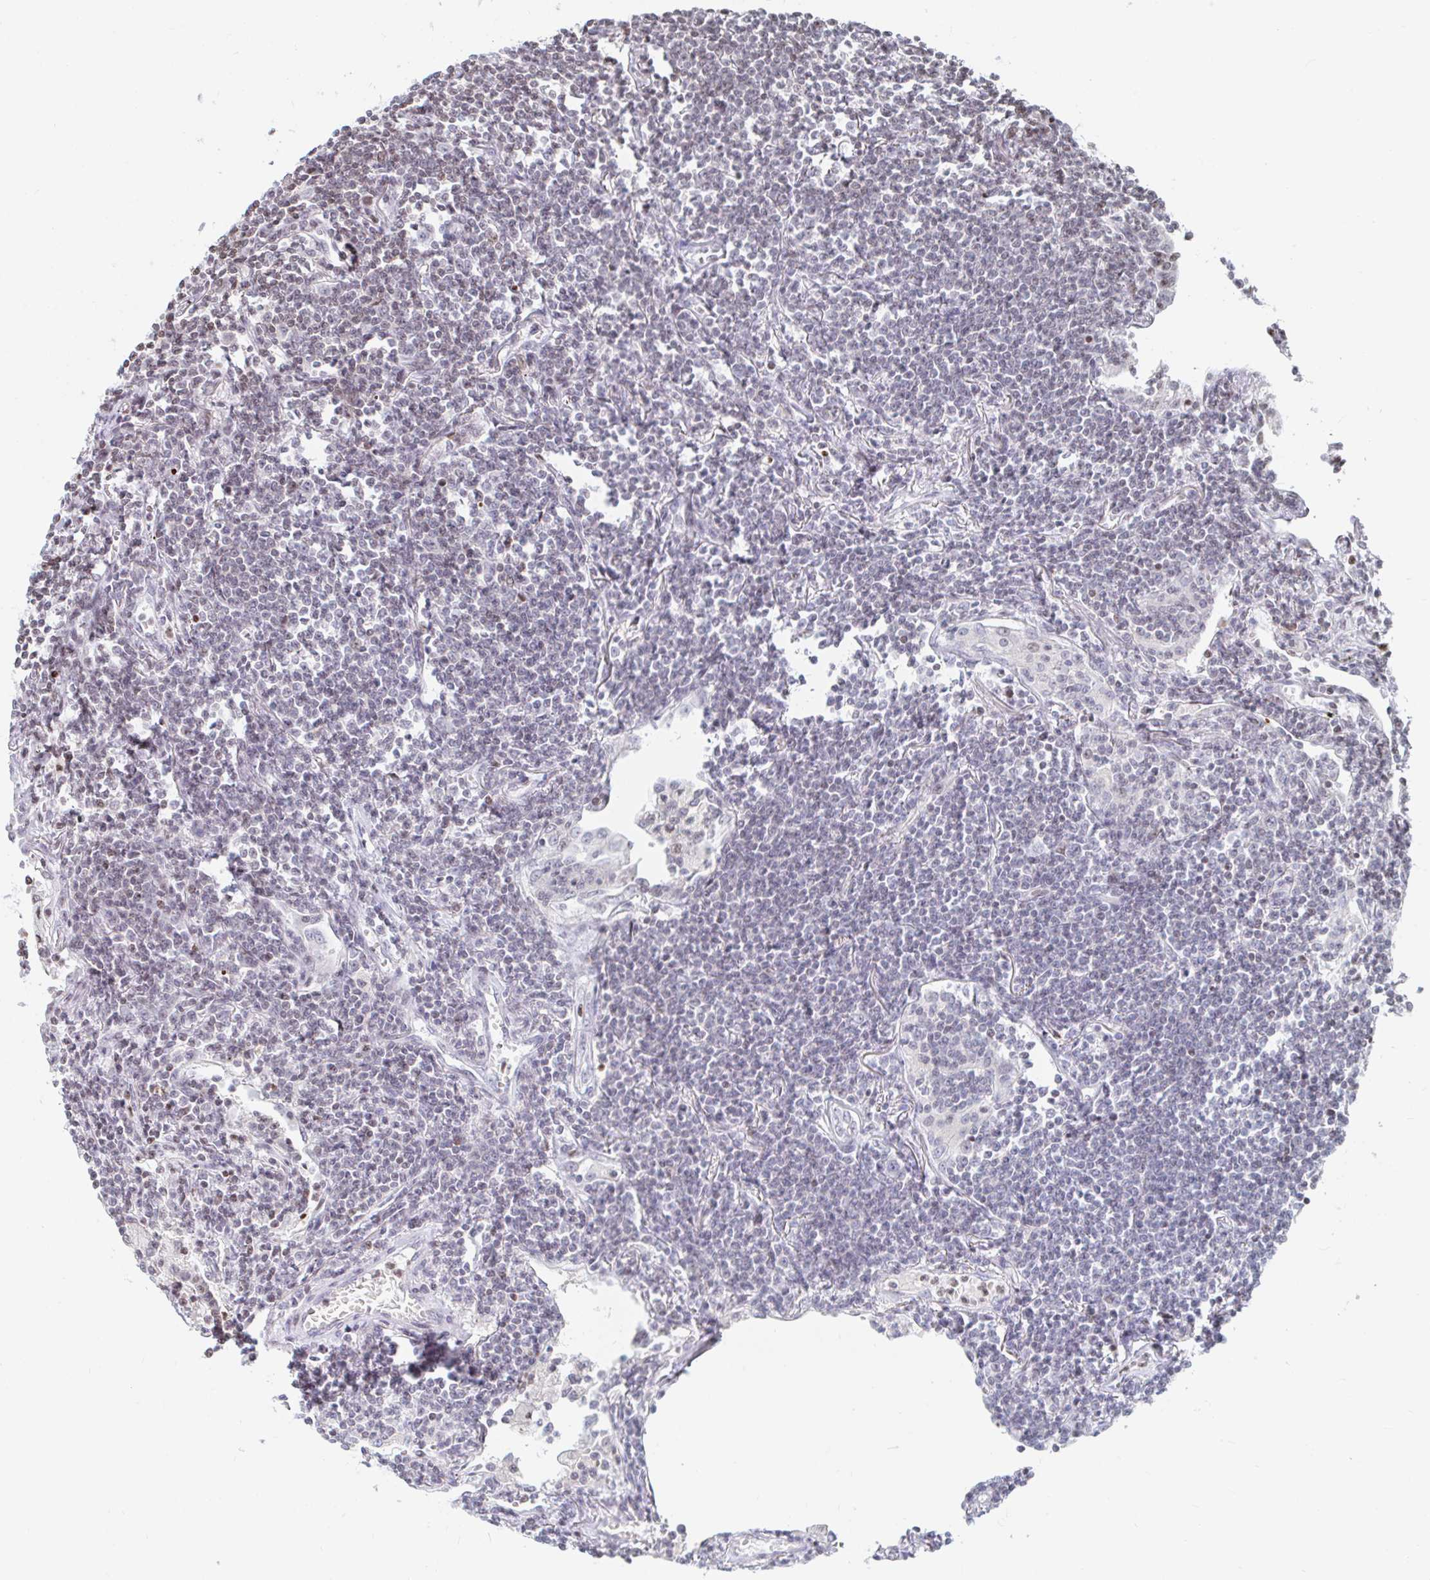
{"staining": {"intensity": "negative", "quantity": "none", "location": "none"}, "tissue": "lymphoma", "cell_type": "Tumor cells", "image_type": "cancer", "snomed": [{"axis": "morphology", "description": "Malignant lymphoma, non-Hodgkin's type, Low grade"}, {"axis": "topography", "description": "Lung"}], "caption": "Malignant lymphoma, non-Hodgkin's type (low-grade) was stained to show a protein in brown. There is no significant staining in tumor cells.", "gene": "HOXC10", "patient": {"sex": "female", "age": 71}}